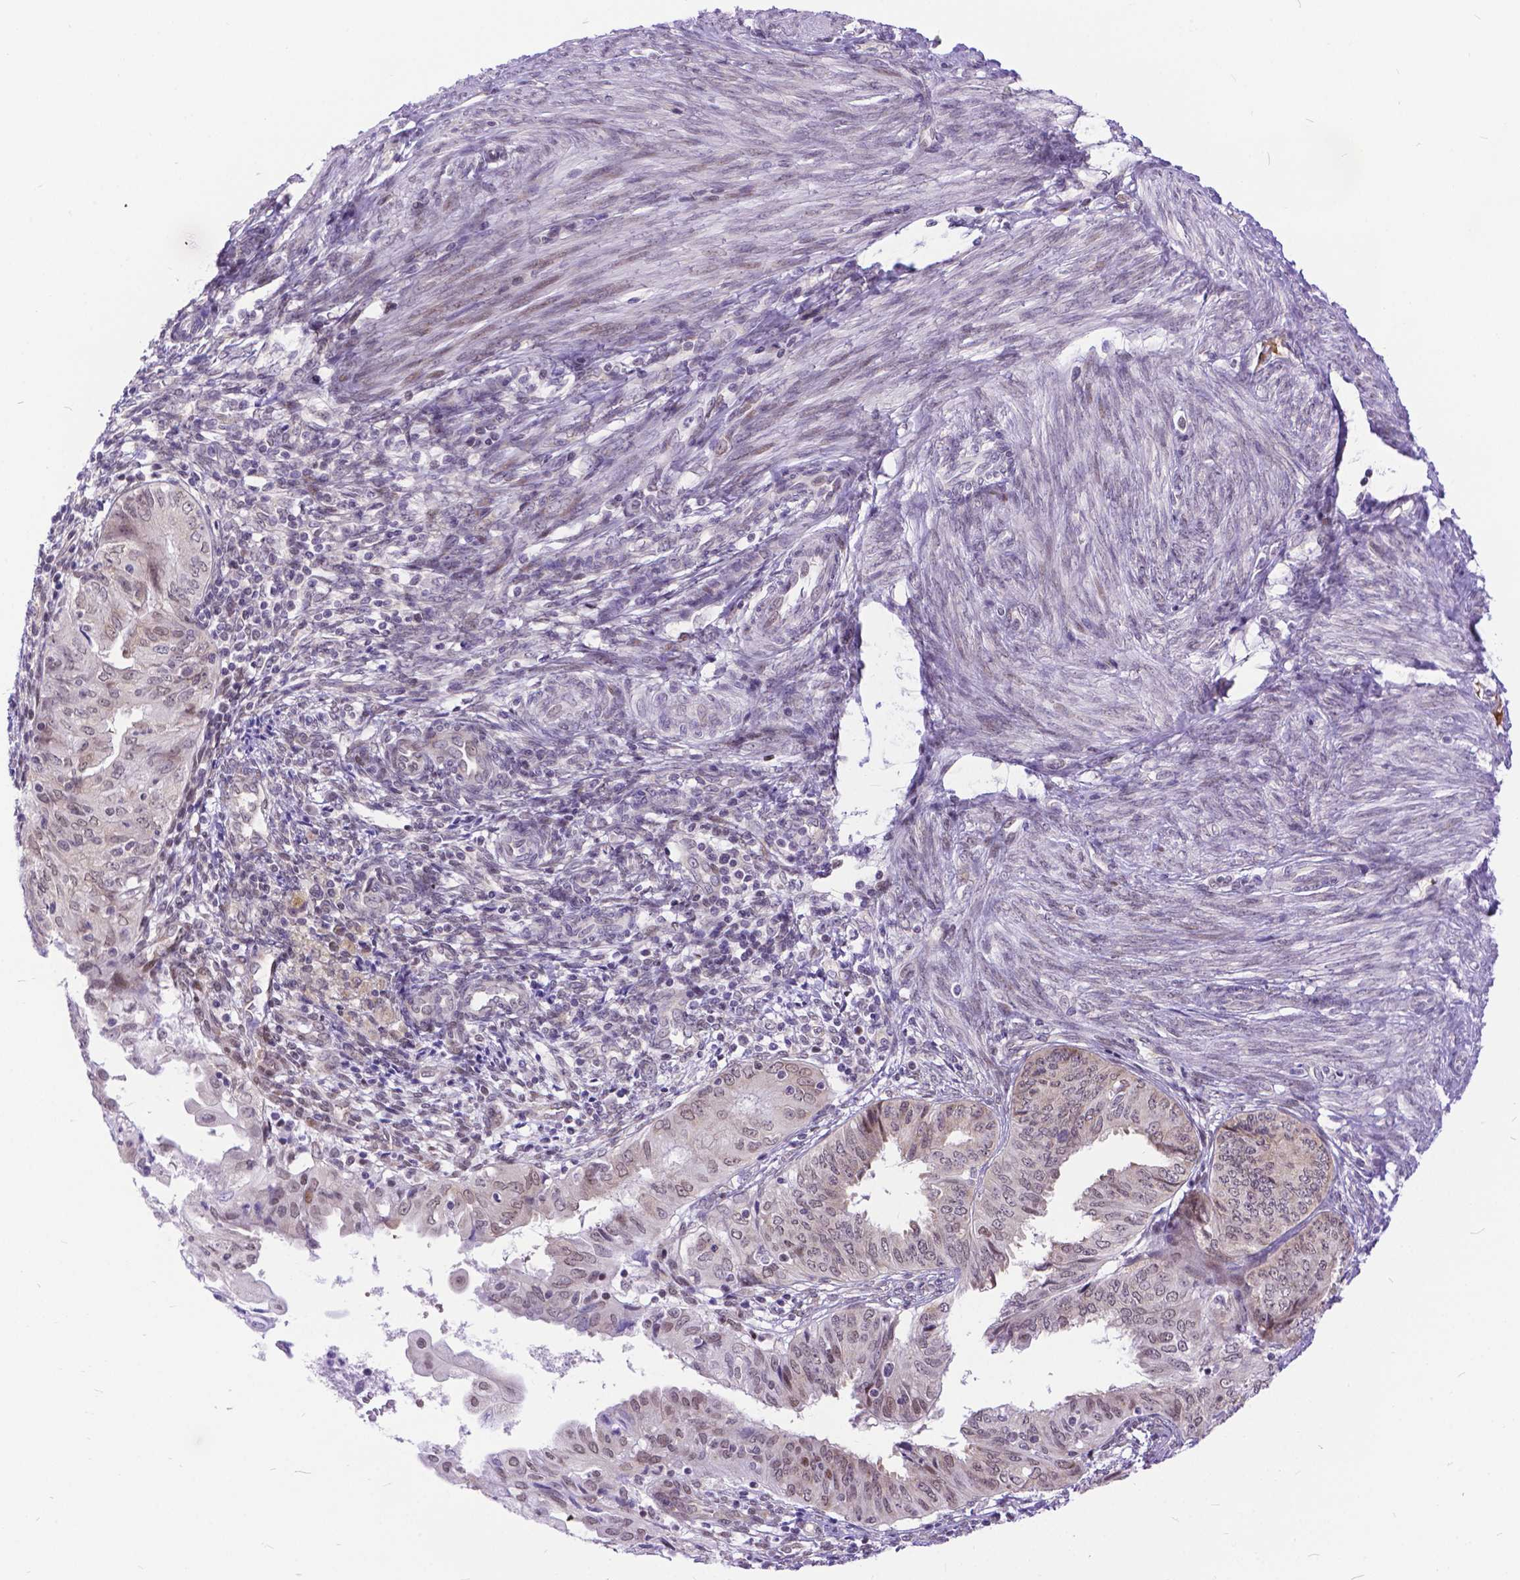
{"staining": {"intensity": "weak", "quantity": "25%-75%", "location": "cytoplasmic/membranous,nuclear"}, "tissue": "endometrial cancer", "cell_type": "Tumor cells", "image_type": "cancer", "snomed": [{"axis": "morphology", "description": "Adenocarcinoma, NOS"}, {"axis": "topography", "description": "Endometrium"}], "caption": "Protein staining of endometrial adenocarcinoma tissue exhibits weak cytoplasmic/membranous and nuclear expression in approximately 25%-75% of tumor cells.", "gene": "FAM124B", "patient": {"sex": "female", "age": 68}}